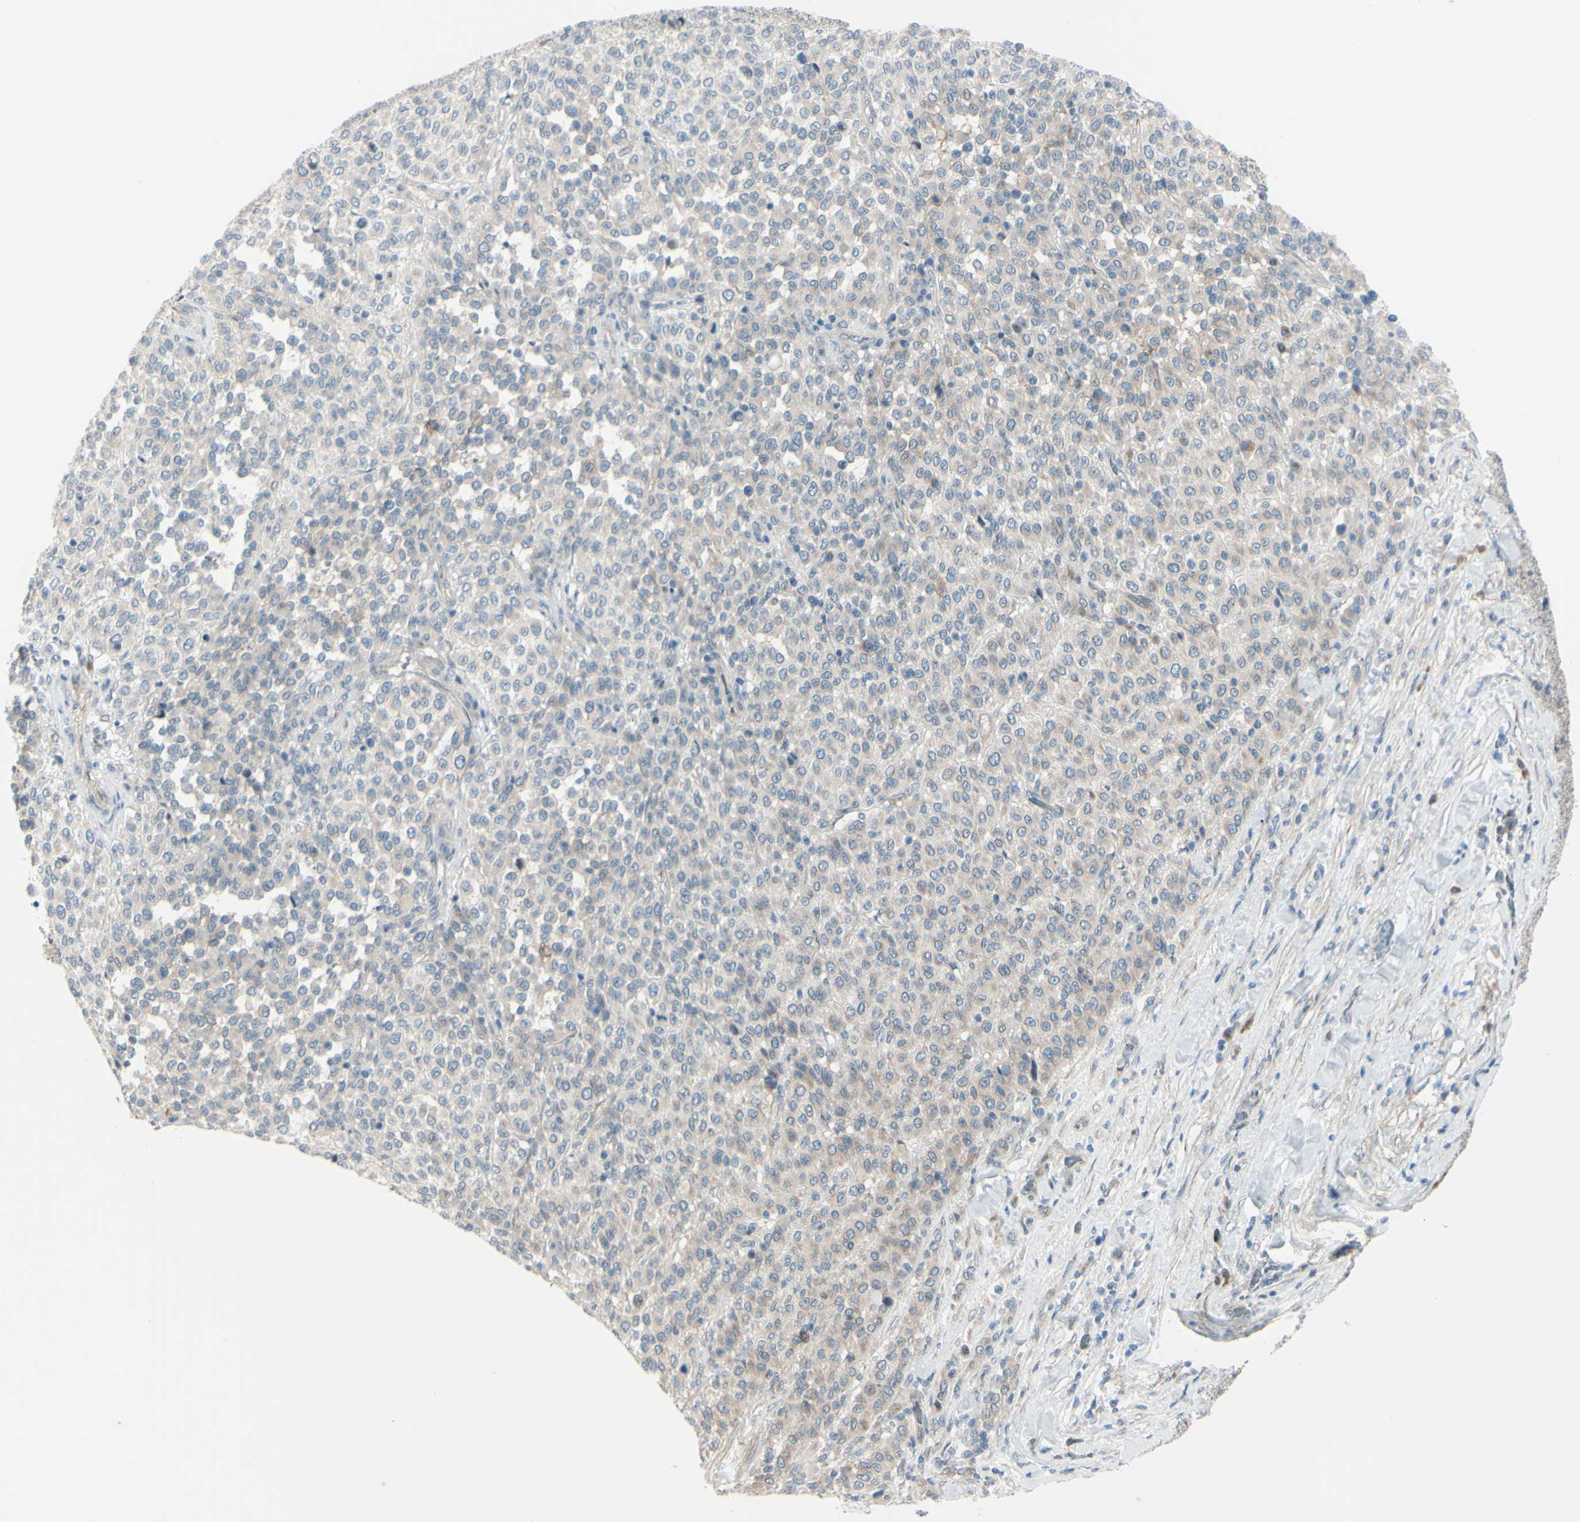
{"staining": {"intensity": "weak", "quantity": "25%-75%", "location": "cytoplasmic/membranous"}, "tissue": "melanoma", "cell_type": "Tumor cells", "image_type": "cancer", "snomed": [{"axis": "morphology", "description": "Malignant melanoma, Metastatic site"}, {"axis": "topography", "description": "Pancreas"}], "caption": "A brown stain labels weak cytoplasmic/membranous positivity of a protein in malignant melanoma (metastatic site) tumor cells.", "gene": "LRRK1", "patient": {"sex": "female", "age": 30}}